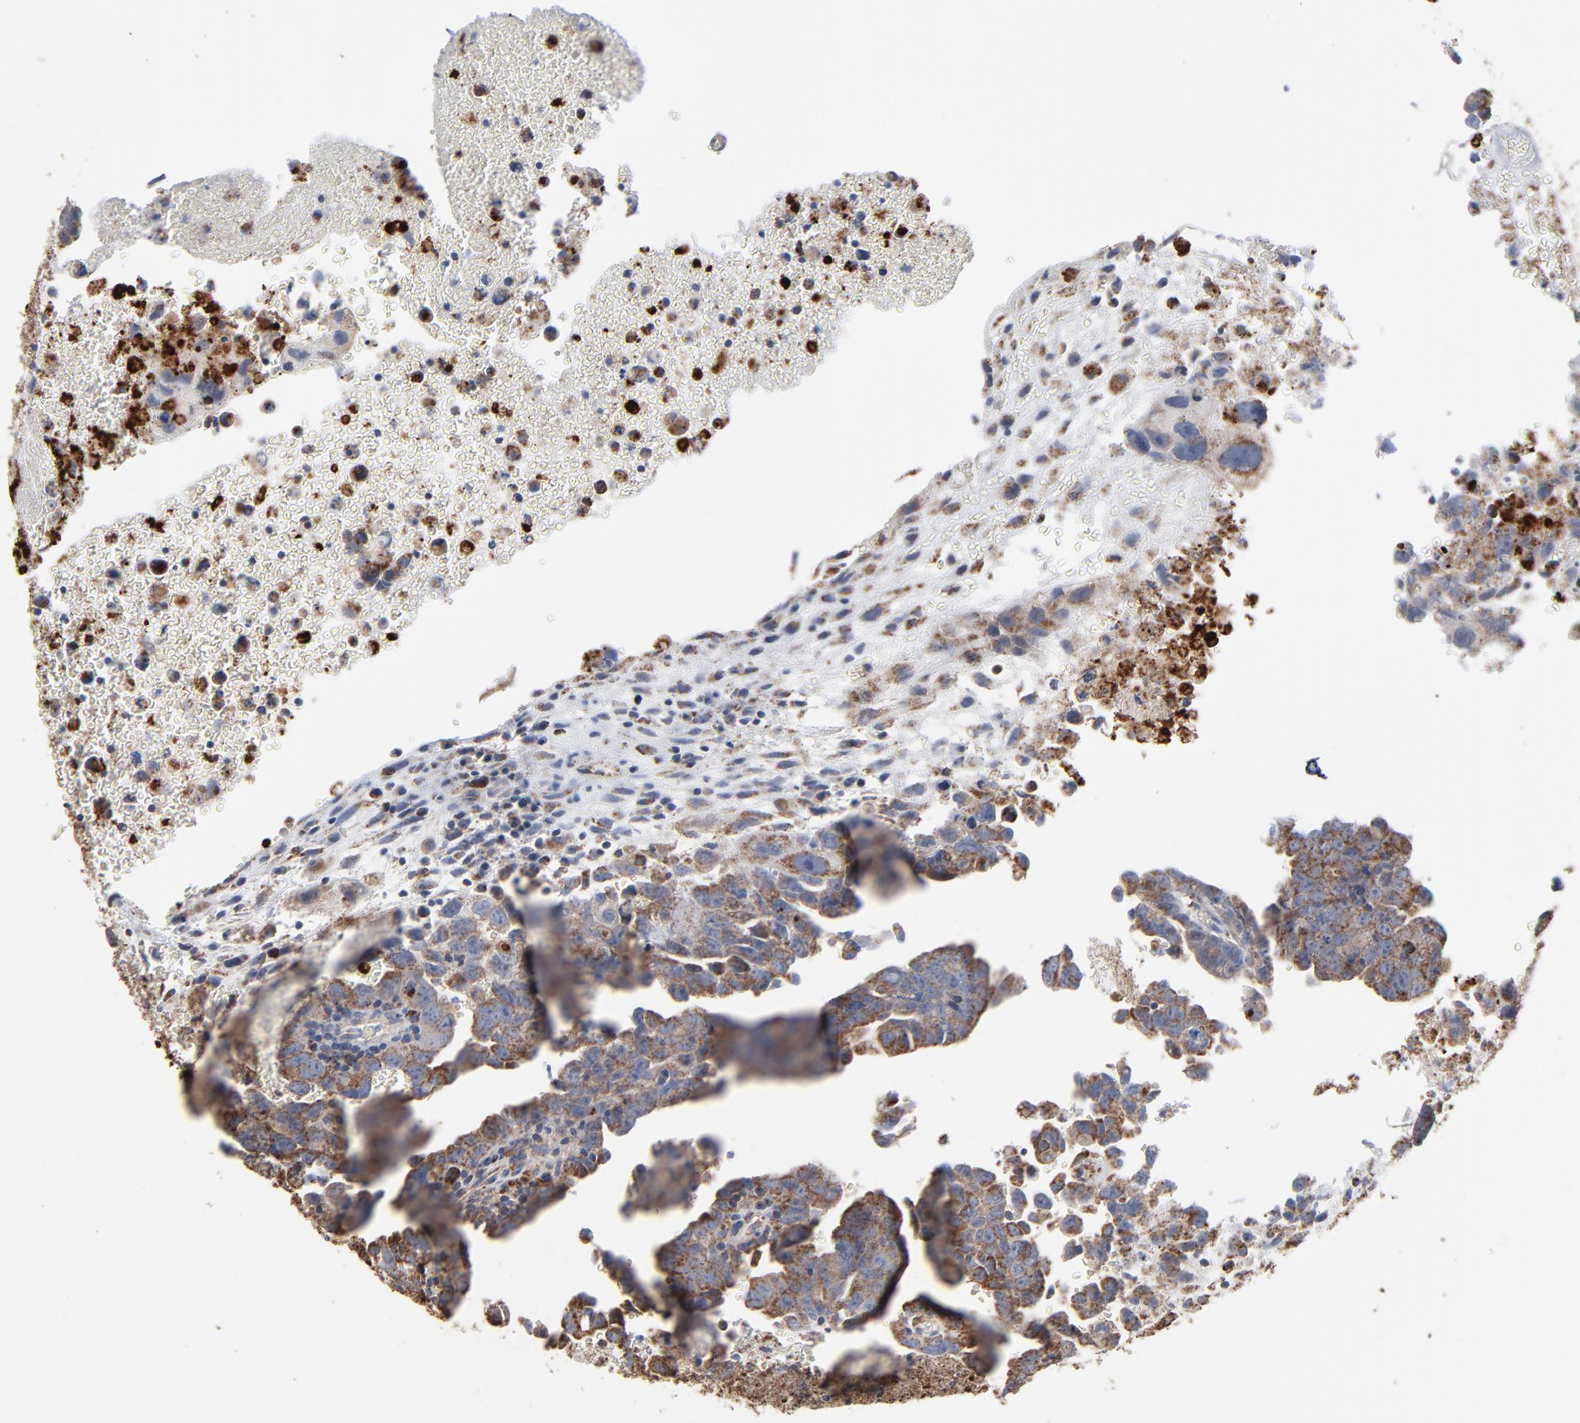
{"staining": {"intensity": "moderate", "quantity": ">75%", "location": "cytoplasmic/membranous"}, "tissue": "testis cancer", "cell_type": "Tumor cells", "image_type": "cancer", "snomed": [{"axis": "morphology", "description": "Carcinoma, Embryonal, NOS"}, {"axis": "topography", "description": "Testis"}], "caption": "Testis cancer tissue demonstrates moderate cytoplasmic/membranous expression in about >75% of tumor cells, visualized by immunohistochemistry. (DAB IHC, brown staining for protein, blue staining for nuclei).", "gene": "UQCRC1", "patient": {"sex": "male", "age": 28}}